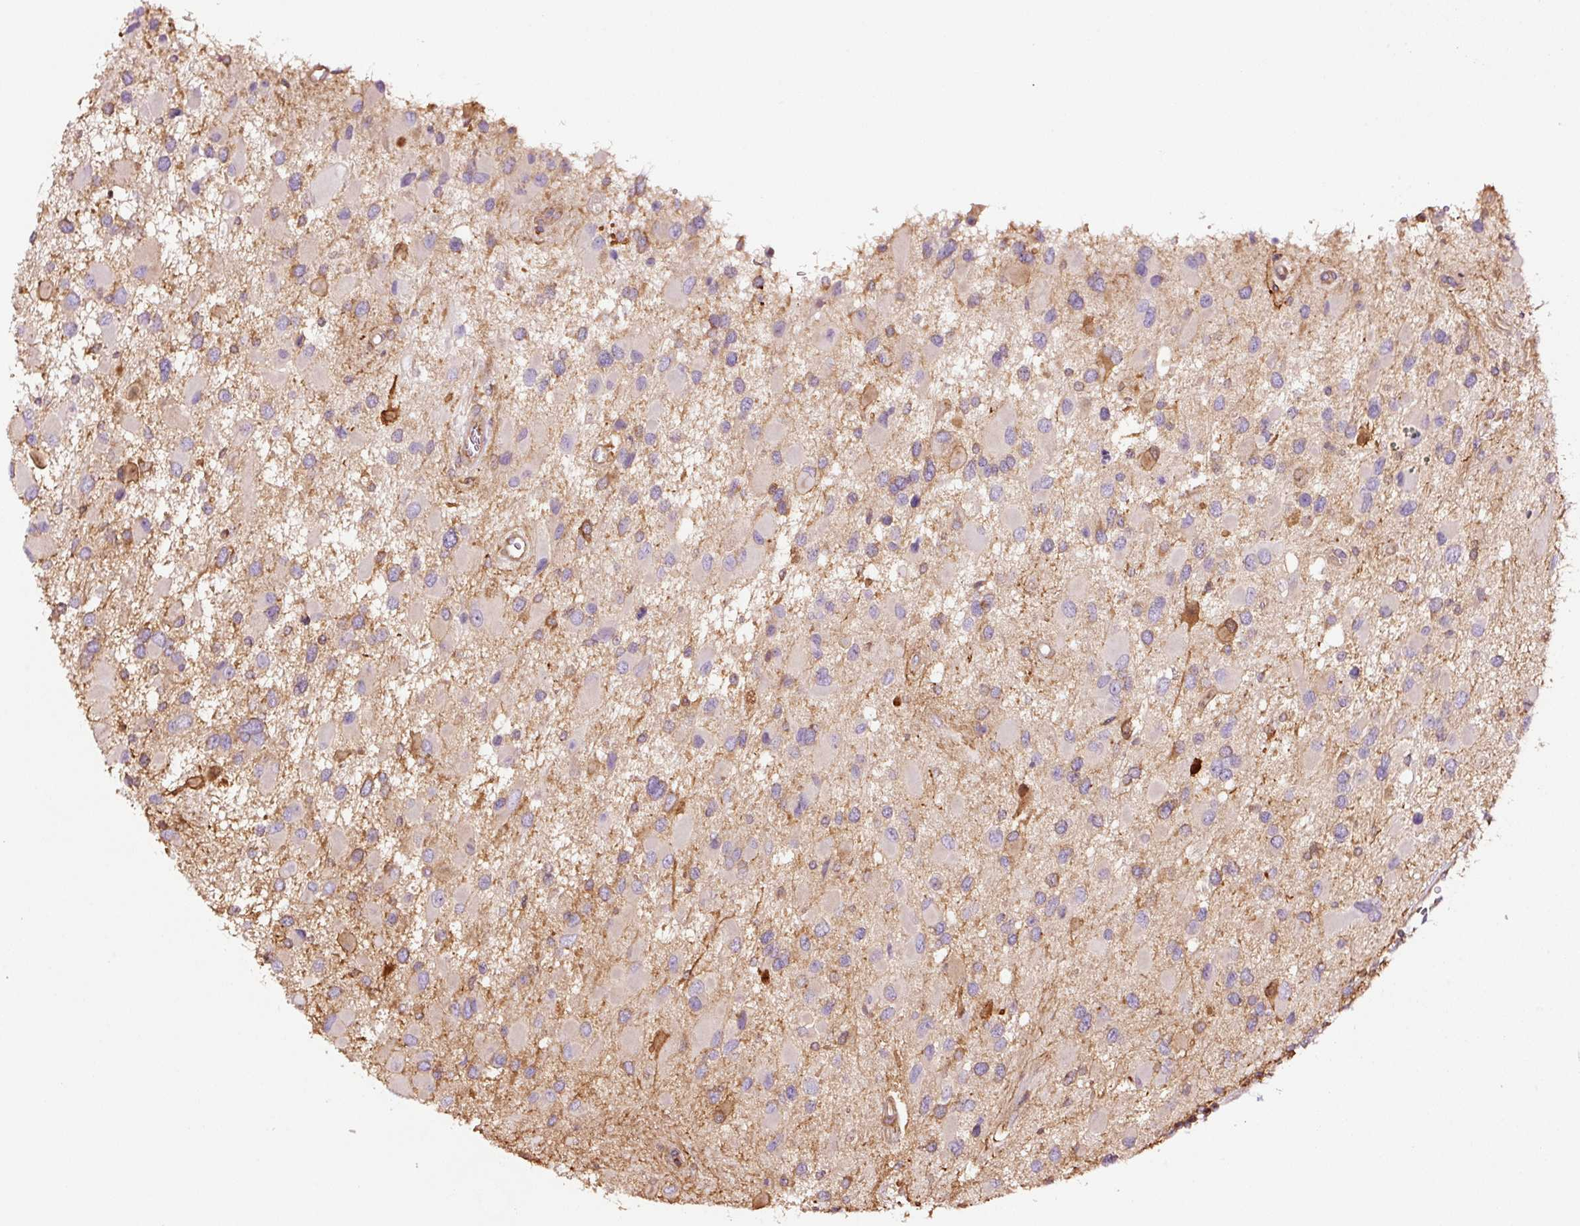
{"staining": {"intensity": "negative", "quantity": "none", "location": "none"}, "tissue": "glioma", "cell_type": "Tumor cells", "image_type": "cancer", "snomed": [{"axis": "morphology", "description": "Glioma, malignant, High grade"}, {"axis": "topography", "description": "Brain"}], "caption": "IHC of glioma reveals no staining in tumor cells. Brightfield microscopy of immunohistochemistry (IHC) stained with DAB (3,3'-diaminobenzidine) (brown) and hematoxylin (blue), captured at high magnification.", "gene": "METAP1", "patient": {"sex": "male", "age": 53}}